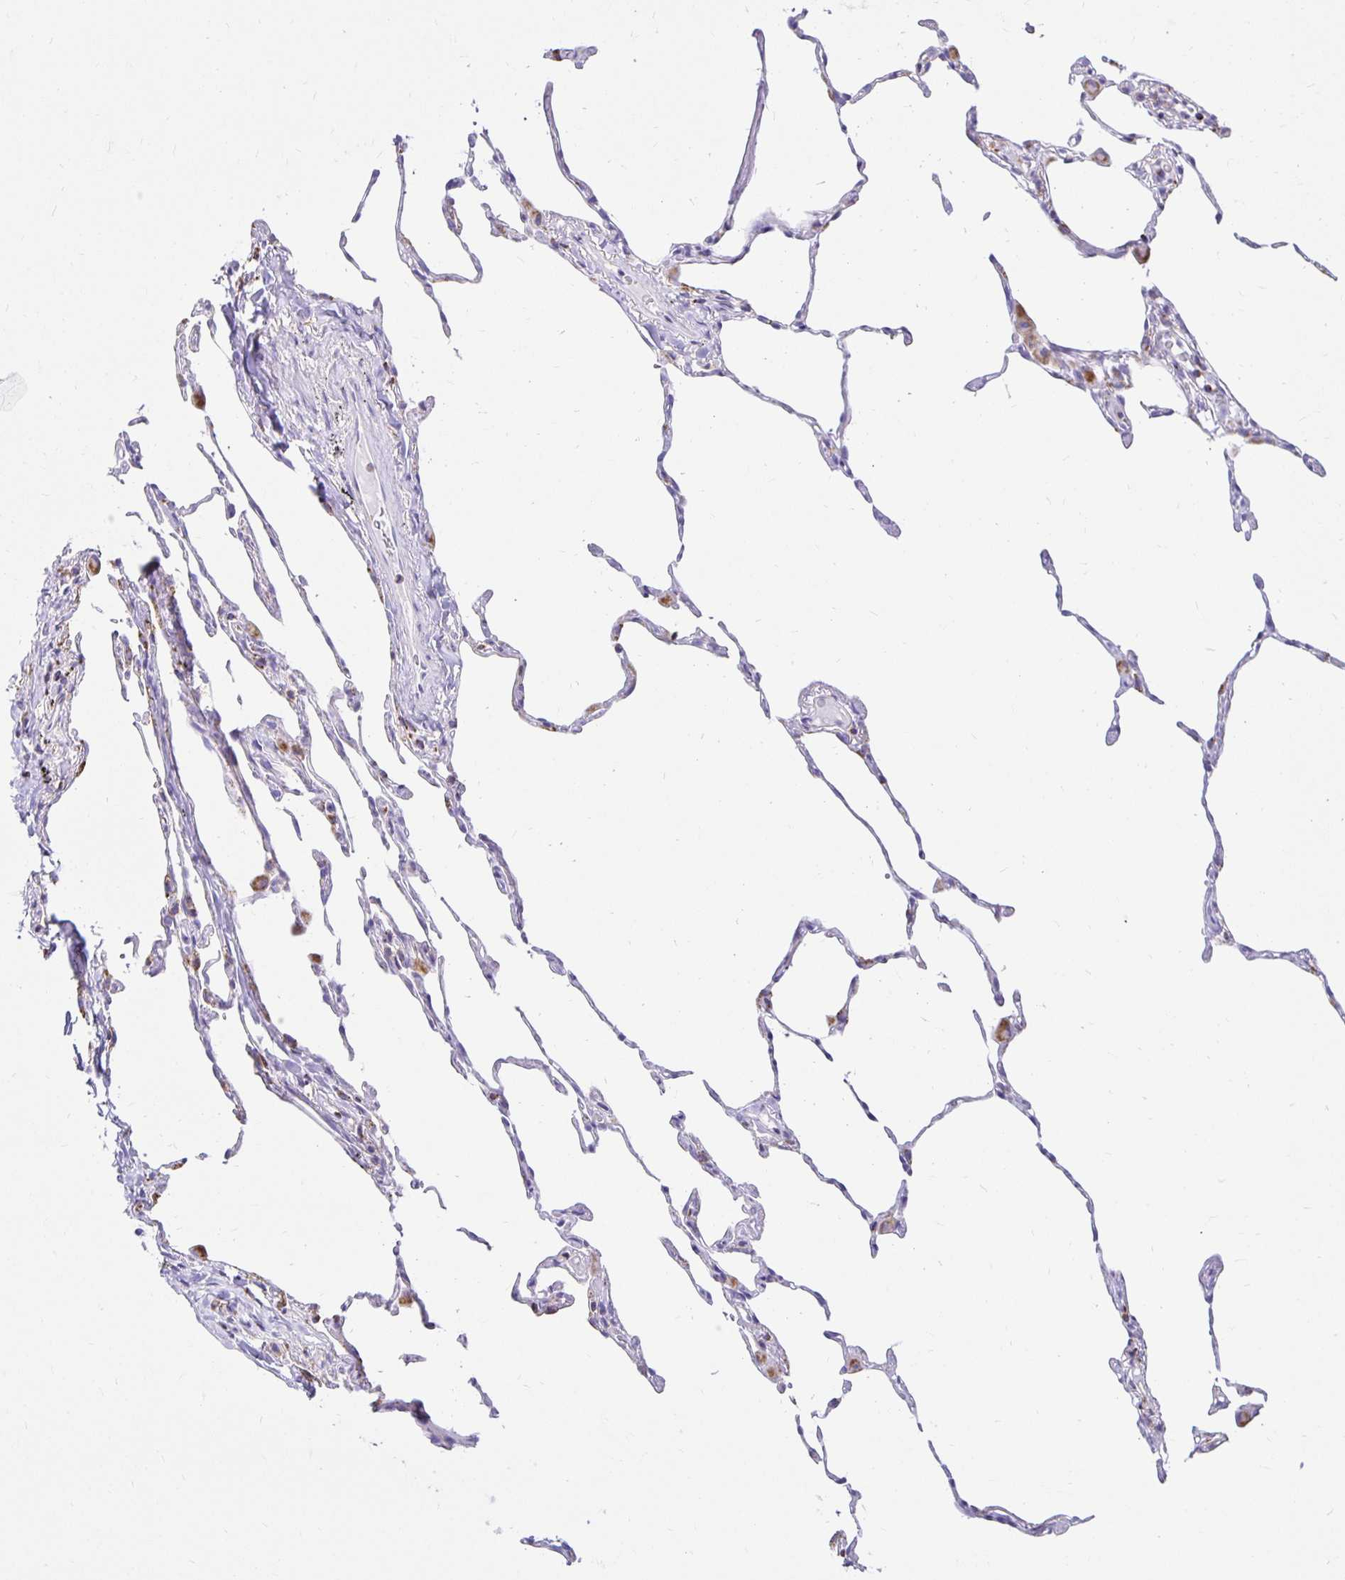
{"staining": {"intensity": "negative", "quantity": "none", "location": "none"}, "tissue": "lung", "cell_type": "Alveolar cells", "image_type": "normal", "snomed": [{"axis": "morphology", "description": "Normal tissue, NOS"}, {"axis": "topography", "description": "Lung"}], "caption": "Alveolar cells show no significant protein staining in unremarkable lung.", "gene": "PLAAT2", "patient": {"sex": "female", "age": 57}}